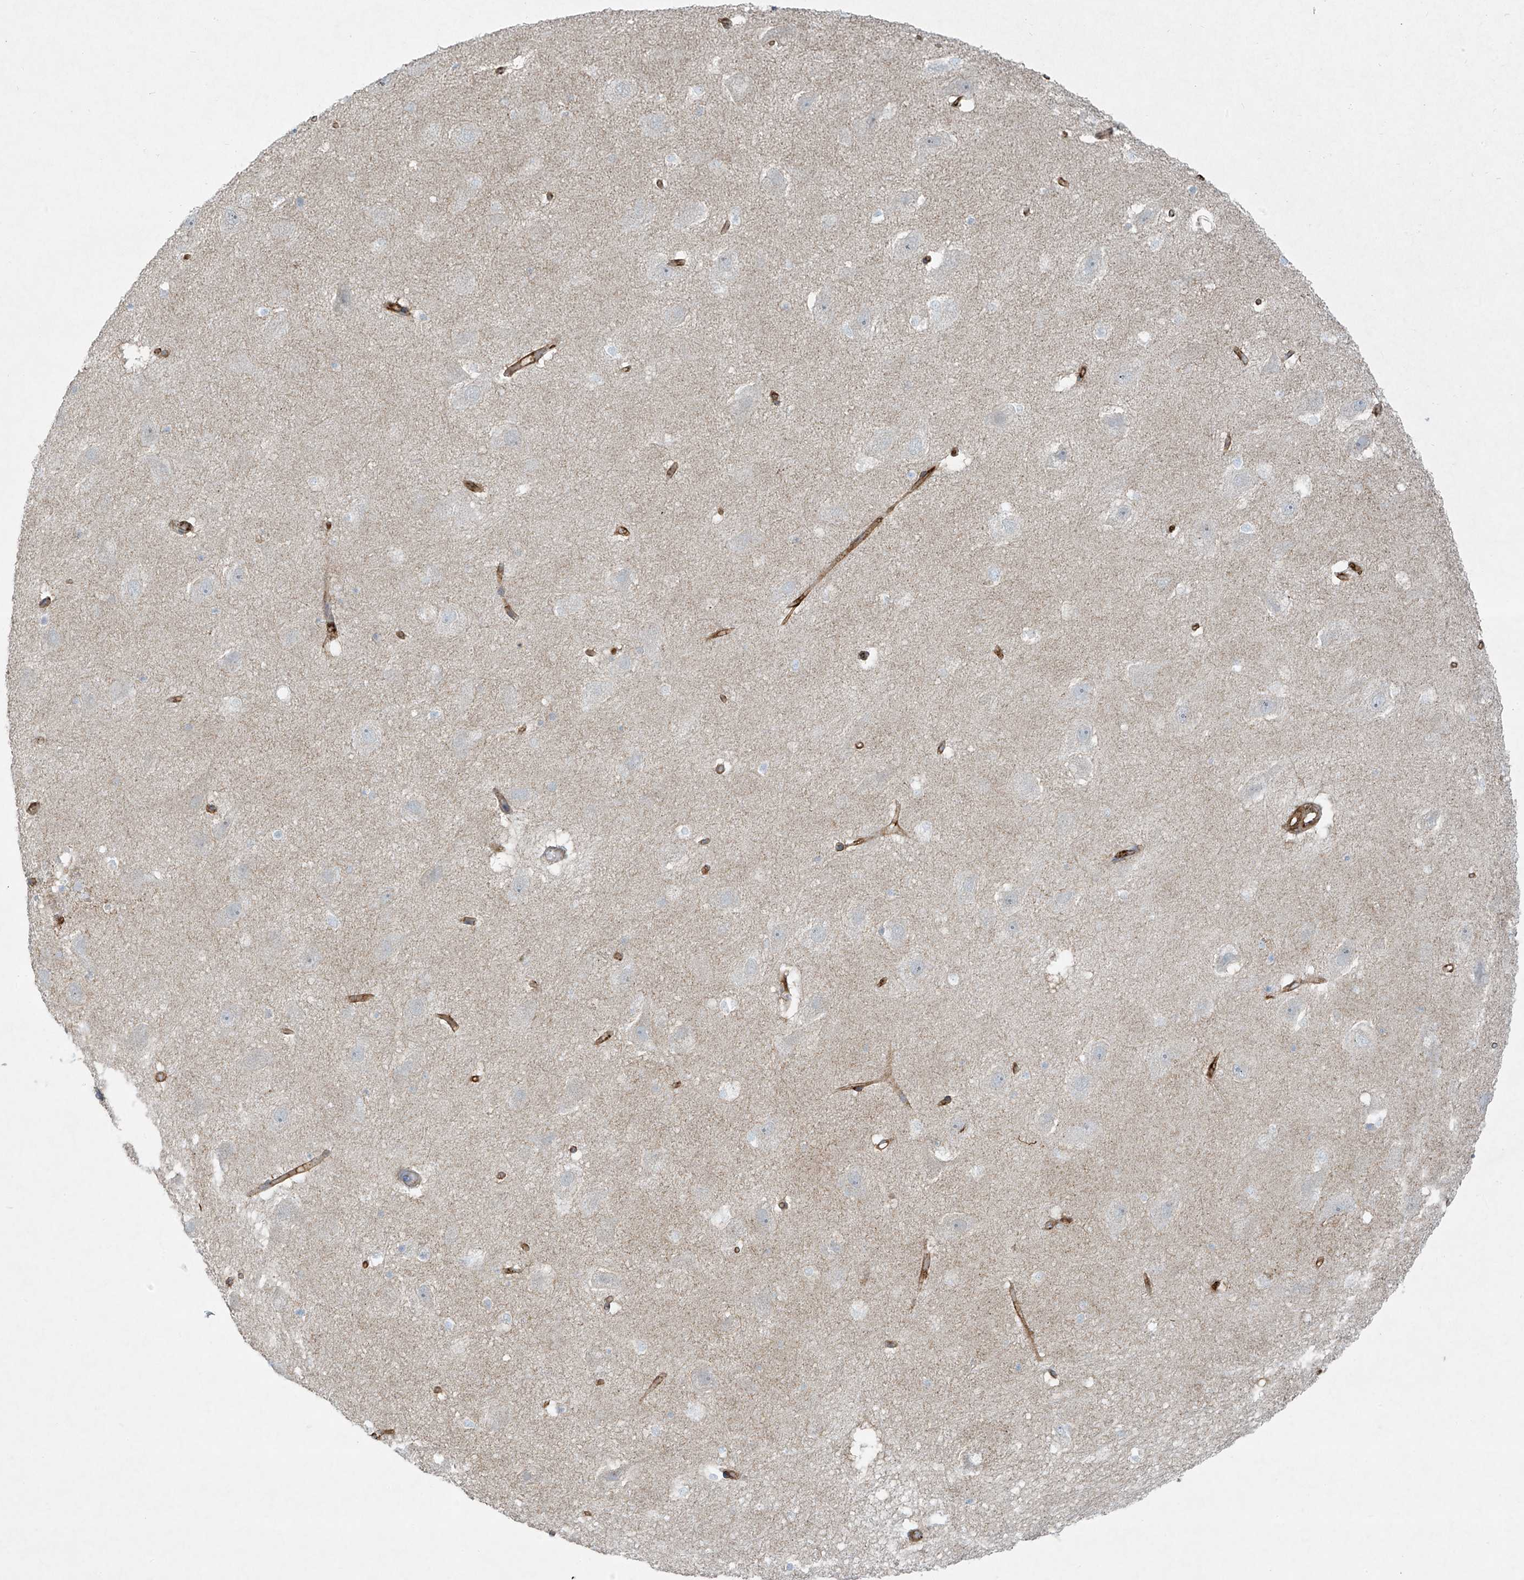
{"staining": {"intensity": "negative", "quantity": "none", "location": "none"}, "tissue": "hippocampus", "cell_type": "Glial cells", "image_type": "normal", "snomed": [{"axis": "morphology", "description": "Normal tissue, NOS"}, {"axis": "topography", "description": "Hippocampus"}], "caption": "This image is of normal hippocampus stained with immunohistochemistry (IHC) to label a protein in brown with the nuclei are counter-stained blue. There is no expression in glial cells.", "gene": "VAMP5", "patient": {"sex": "female", "age": 52}}